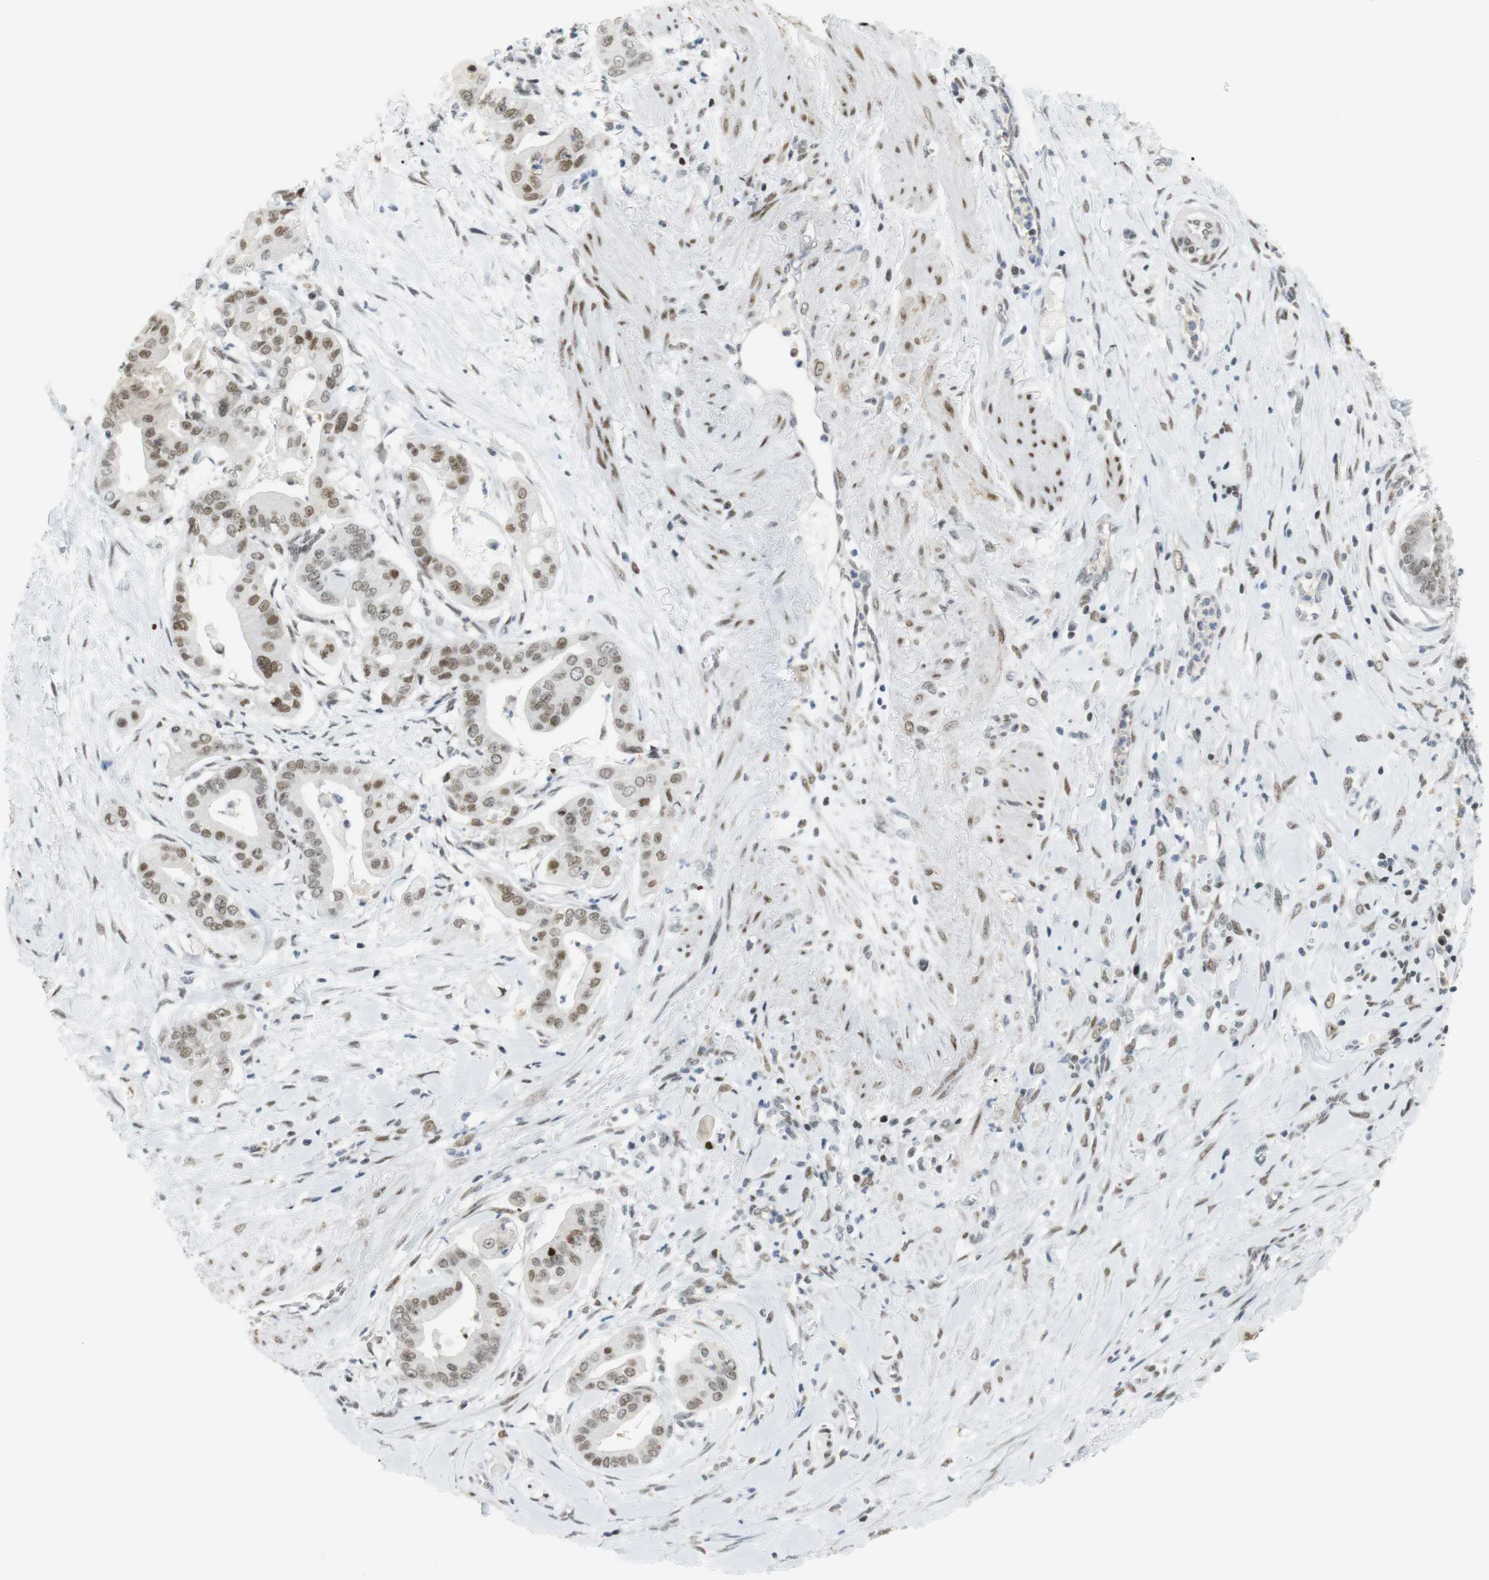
{"staining": {"intensity": "moderate", "quantity": ">75%", "location": "nuclear"}, "tissue": "pancreatic cancer", "cell_type": "Tumor cells", "image_type": "cancer", "snomed": [{"axis": "morphology", "description": "Adenocarcinoma, NOS"}, {"axis": "topography", "description": "Pancreas"}], "caption": "Brown immunohistochemical staining in pancreatic cancer demonstrates moderate nuclear expression in approximately >75% of tumor cells.", "gene": "BMI1", "patient": {"sex": "female", "age": 75}}